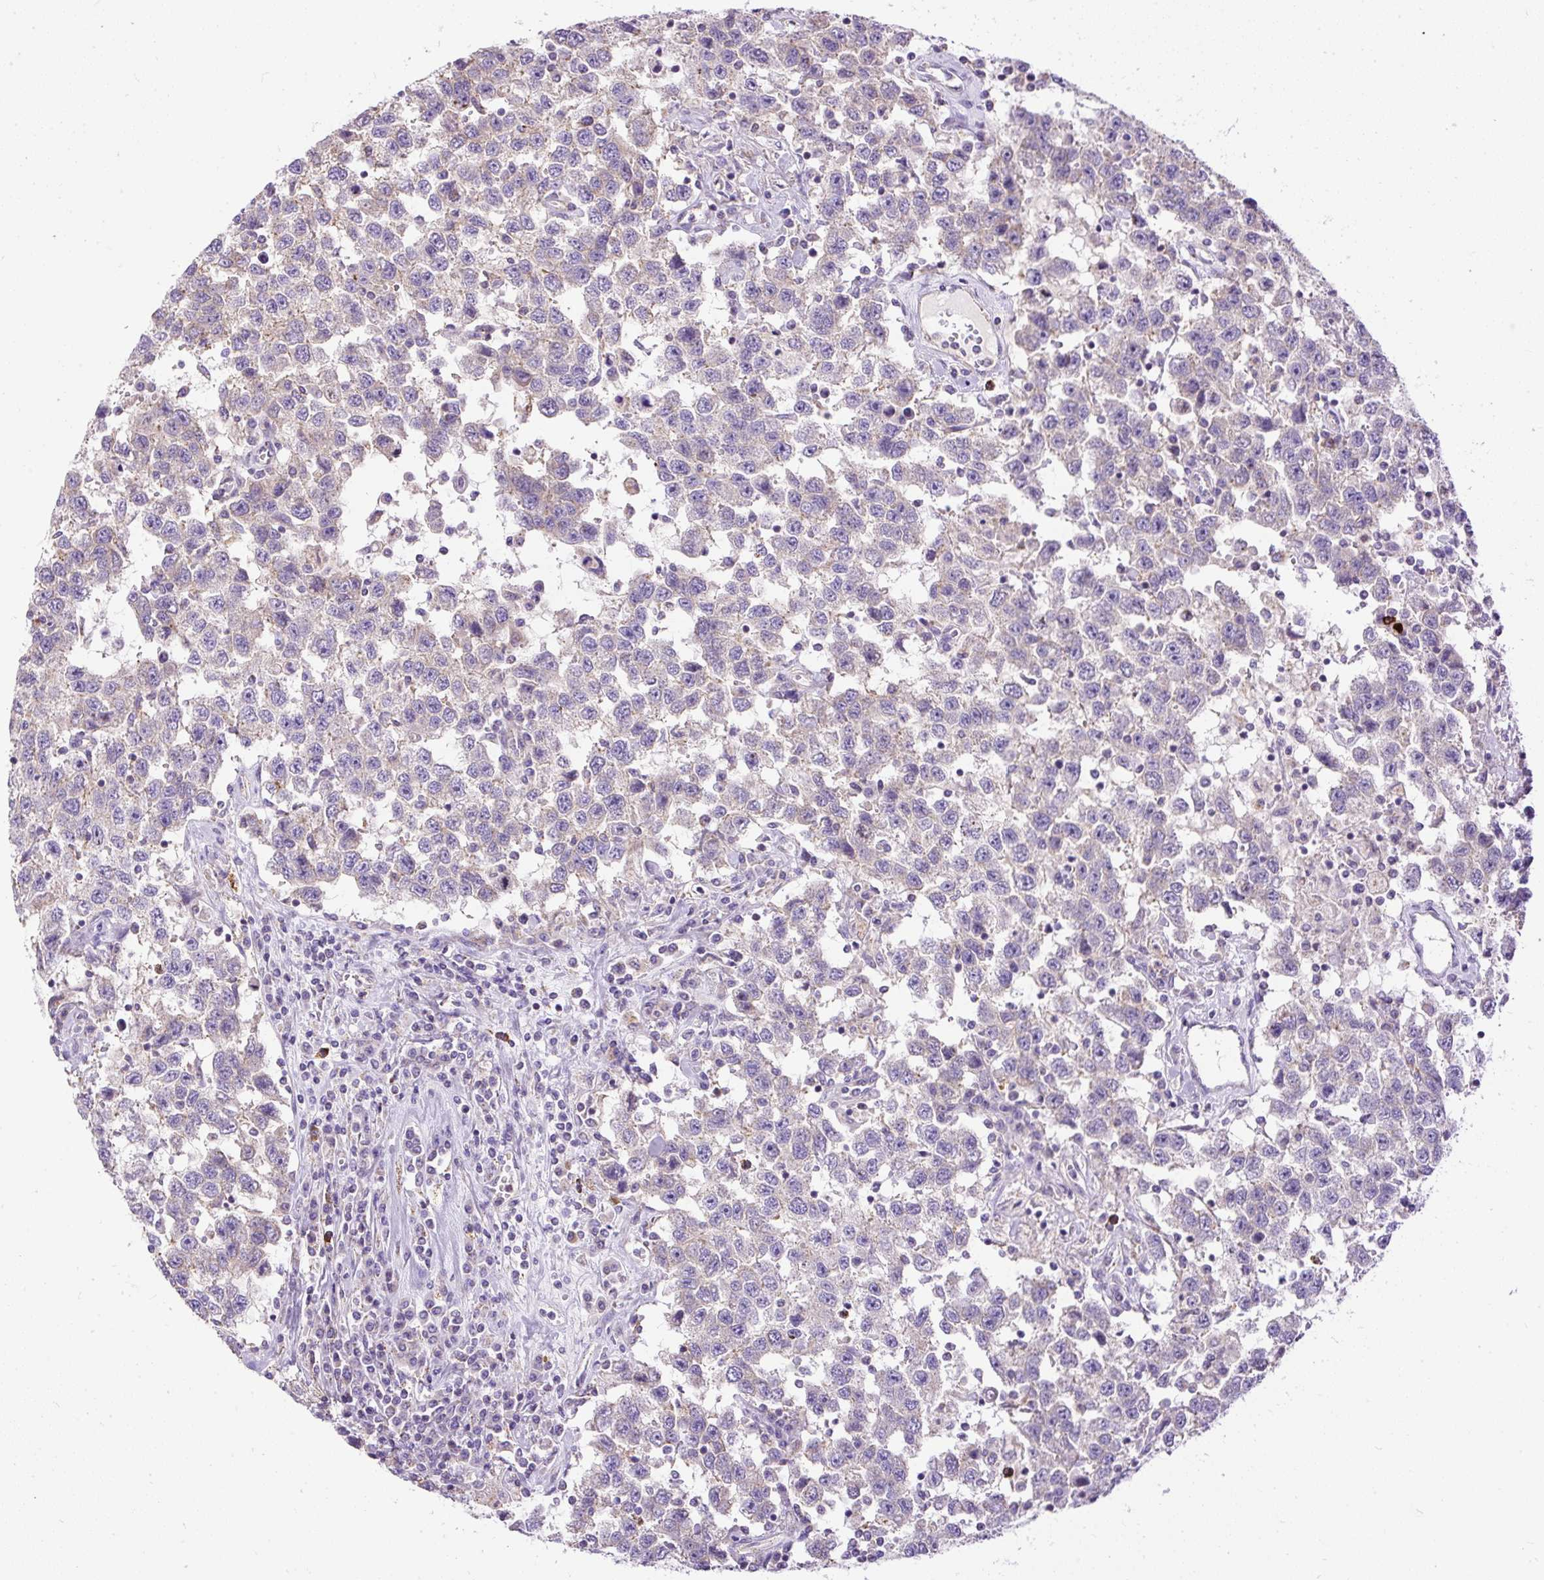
{"staining": {"intensity": "negative", "quantity": "none", "location": "none"}, "tissue": "testis cancer", "cell_type": "Tumor cells", "image_type": "cancer", "snomed": [{"axis": "morphology", "description": "Seminoma, NOS"}, {"axis": "topography", "description": "Testis"}], "caption": "Protein analysis of seminoma (testis) exhibits no significant staining in tumor cells.", "gene": "CFAP47", "patient": {"sex": "male", "age": 41}}